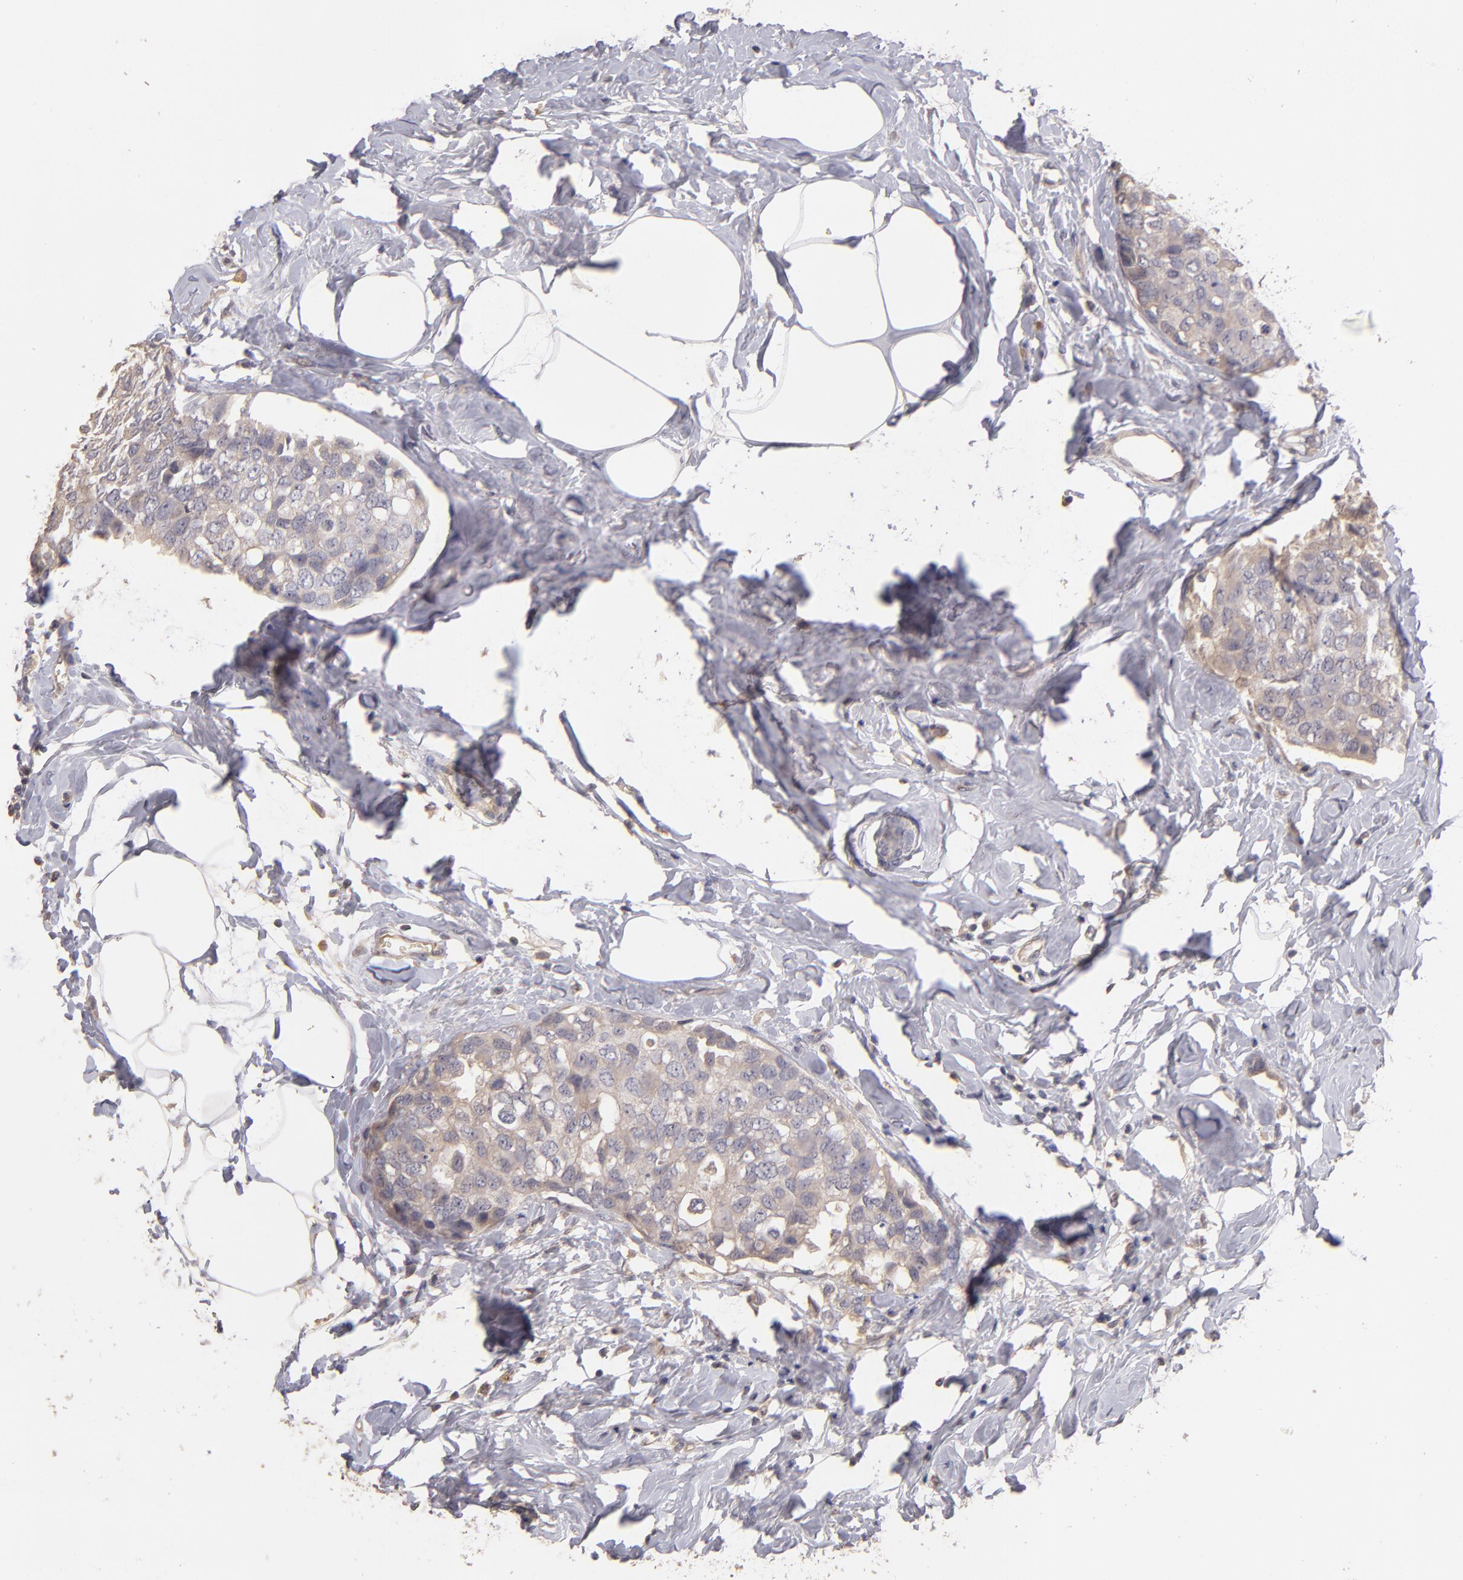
{"staining": {"intensity": "weak", "quantity": "25%-75%", "location": "cytoplasmic/membranous"}, "tissue": "breast cancer", "cell_type": "Tumor cells", "image_type": "cancer", "snomed": [{"axis": "morphology", "description": "Normal tissue, NOS"}, {"axis": "morphology", "description": "Duct carcinoma"}, {"axis": "topography", "description": "Breast"}], "caption": "Protein analysis of intraductal carcinoma (breast) tissue demonstrates weak cytoplasmic/membranous staining in about 25%-75% of tumor cells.", "gene": "GNAZ", "patient": {"sex": "female", "age": 50}}